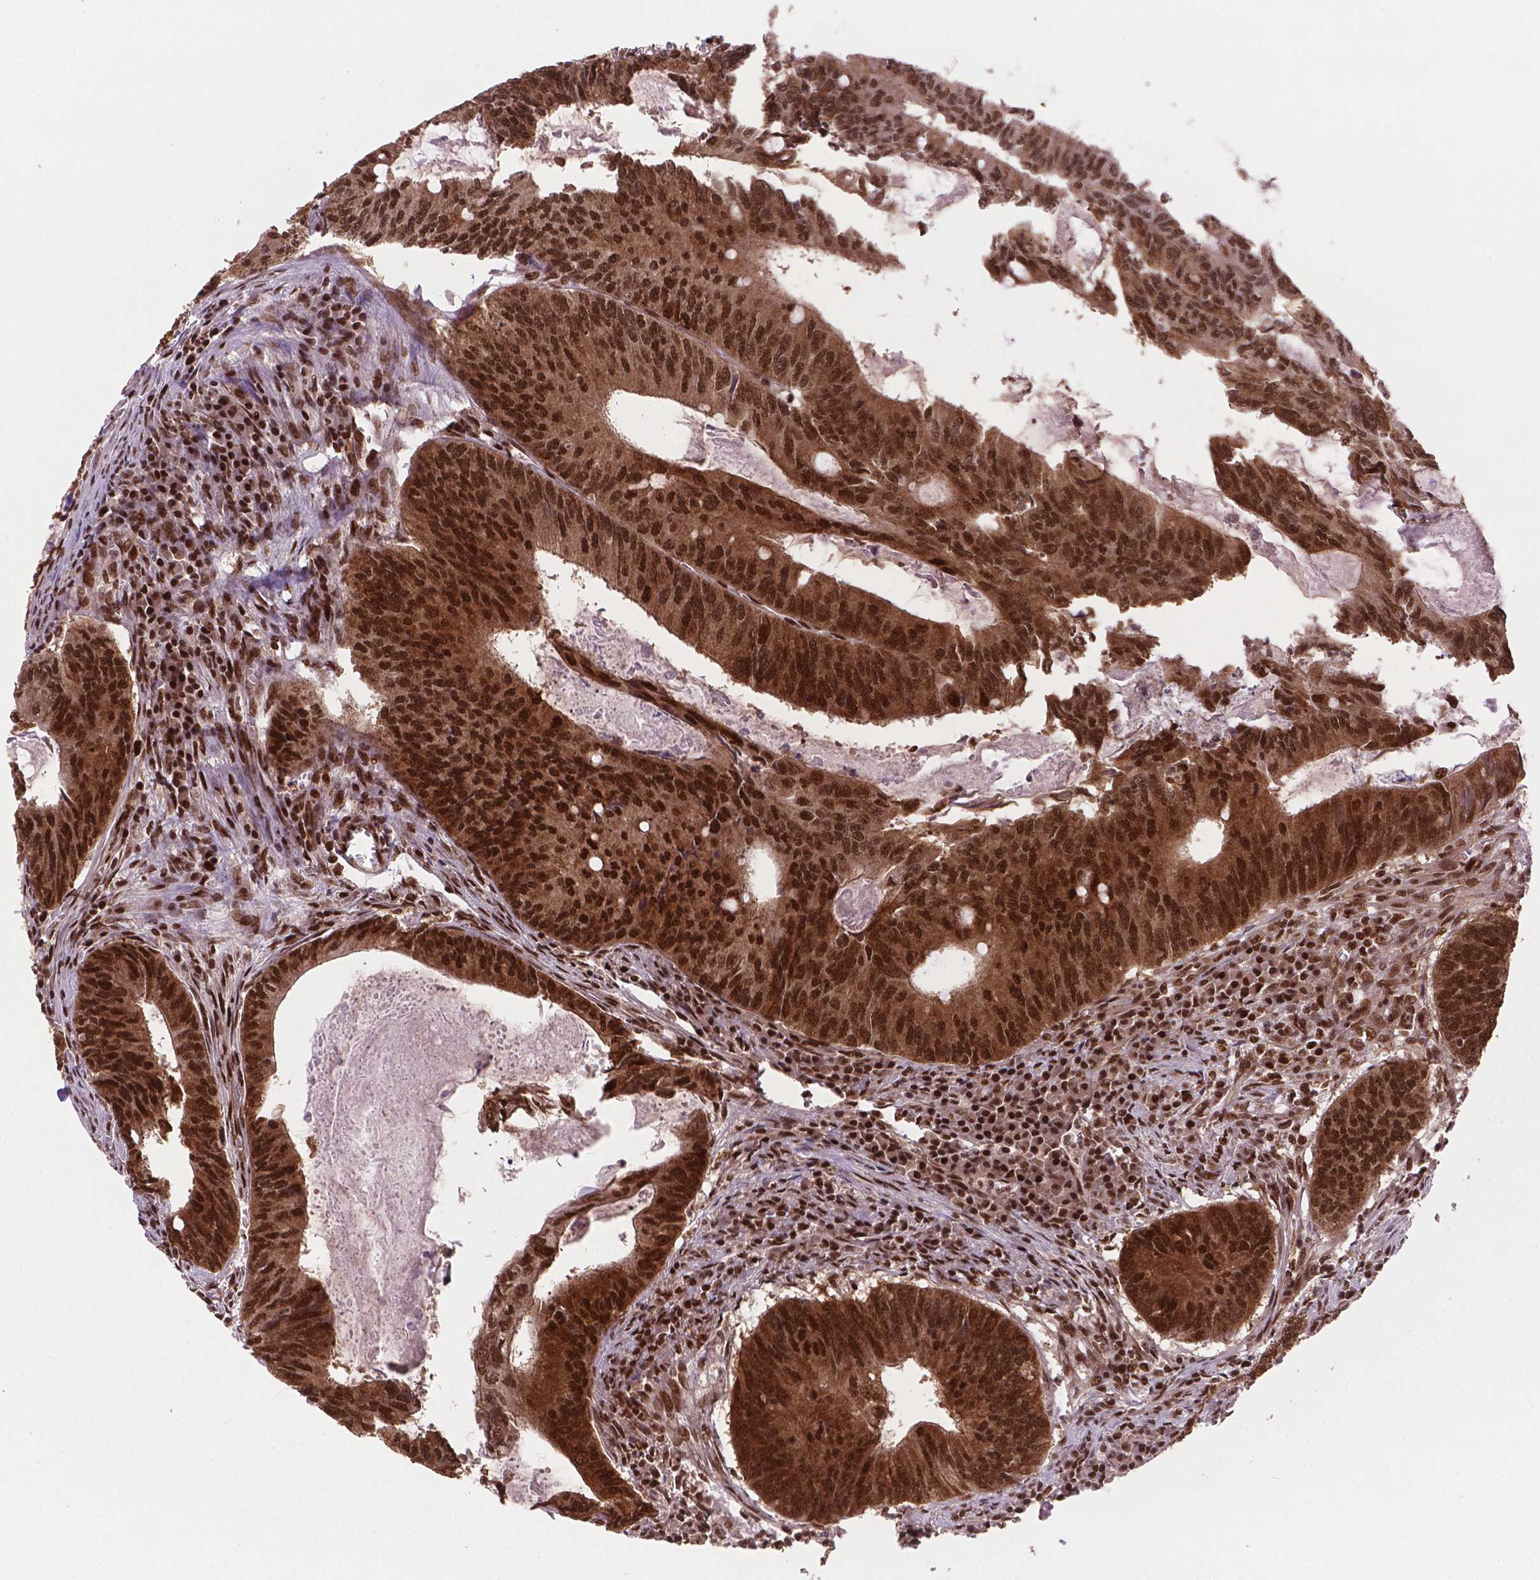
{"staining": {"intensity": "strong", "quantity": ">75%", "location": "nuclear"}, "tissue": "colorectal cancer", "cell_type": "Tumor cells", "image_type": "cancer", "snomed": [{"axis": "morphology", "description": "Adenocarcinoma, NOS"}, {"axis": "topography", "description": "Colon"}], "caption": "An image of human colorectal cancer stained for a protein demonstrates strong nuclear brown staining in tumor cells.", "gene": "SIRT6", "patient": {"sex": "male", "age": 67}}